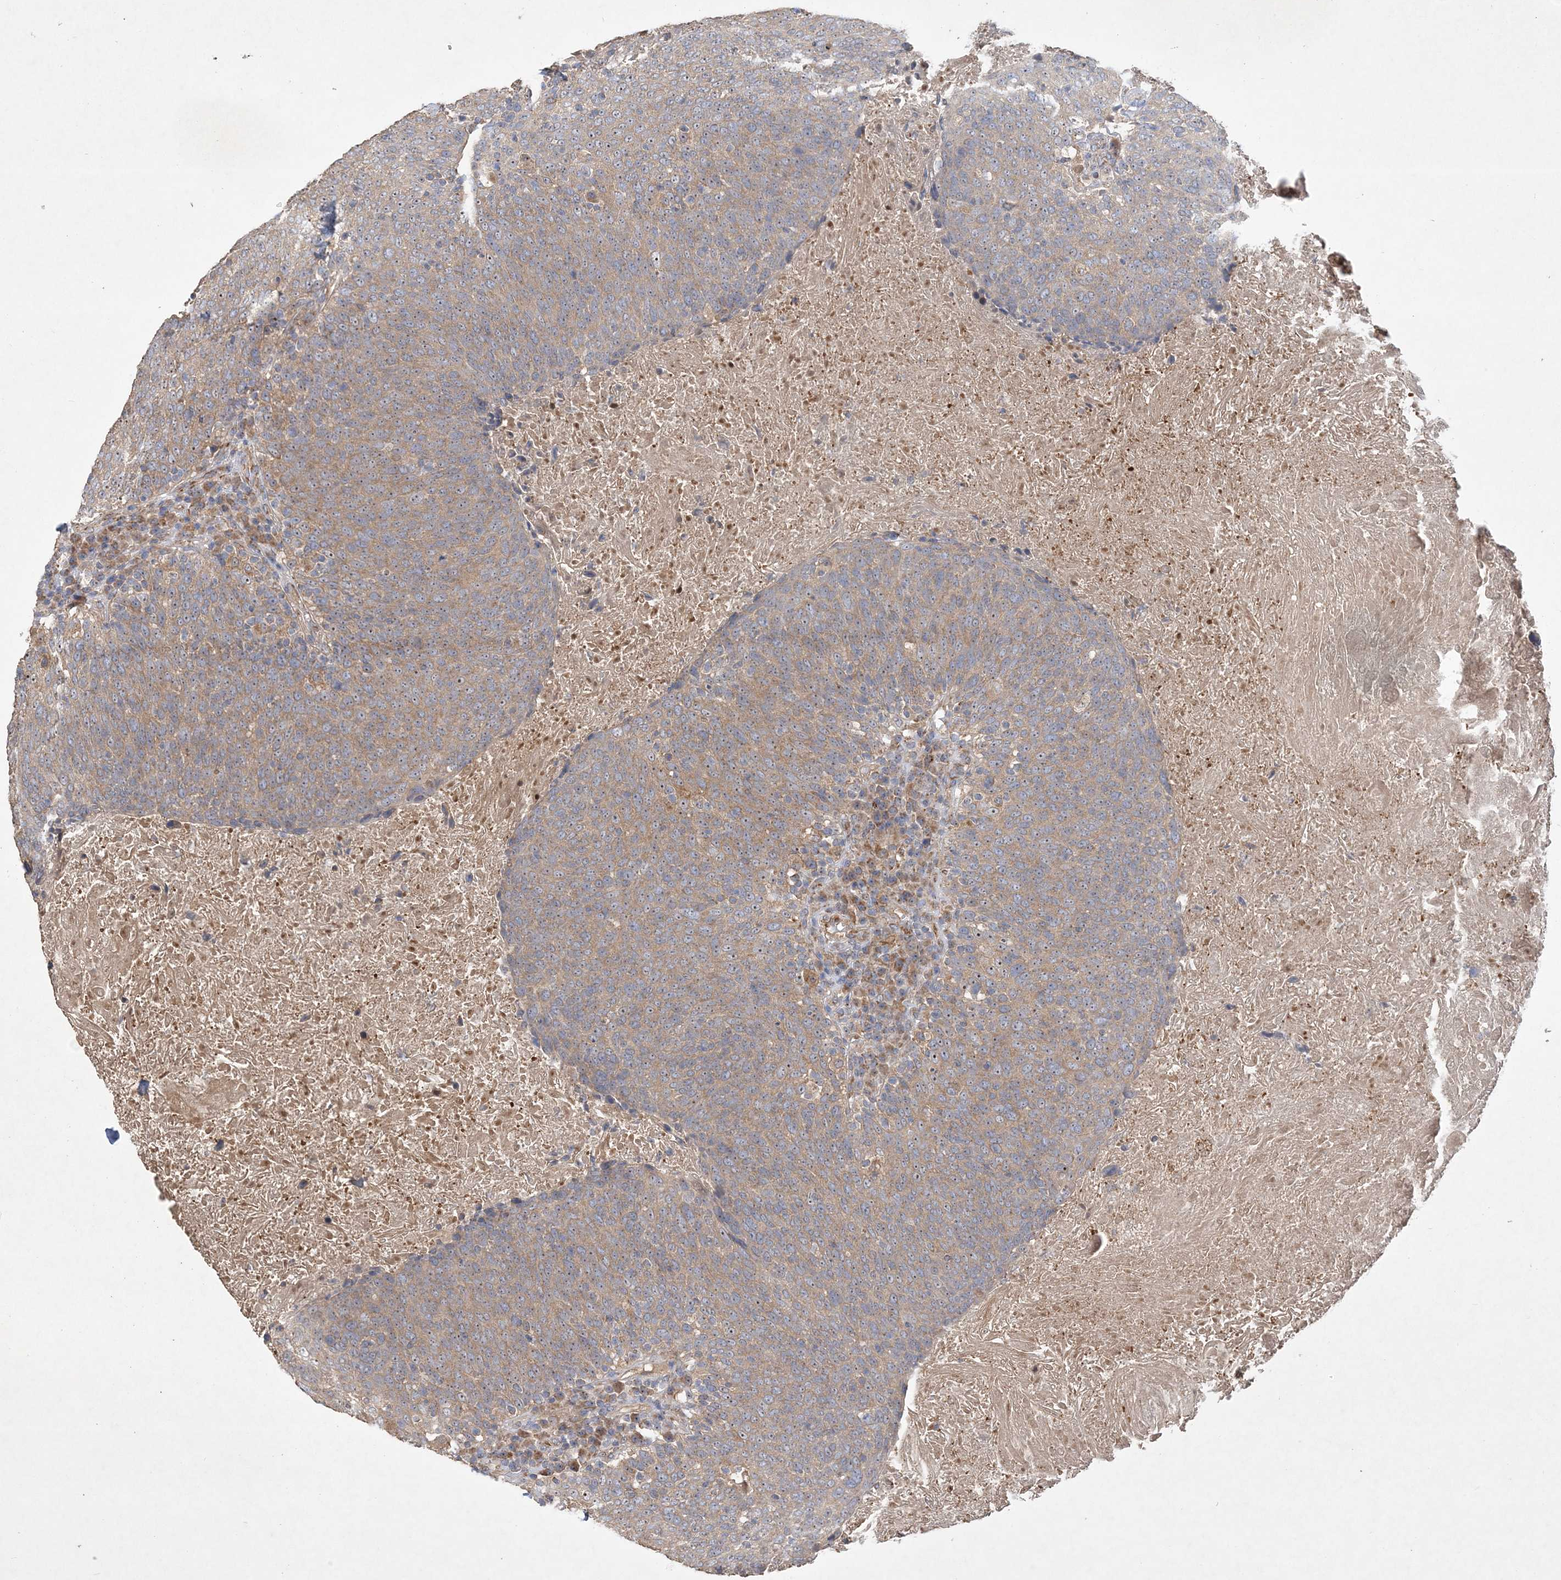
{"staining": {"intensity": "weak", "quantity": "25%-75%", "location": "cytoplasmic/membranous,nuclear"}, "tissue": "head and neck cancer", "cell_type": "Tumor cells", "image_type": "cancer", "snomed": [{"axis": "morphology", "description": "Squamous cell carcinoma, NOS"}, {"axis": "morphology", "description": "Squamous cell carcinoma, metastatic, NOS"}, {"axis": "topography", "description": "Lymph node"}, {"axis": "topography", "description": "Head-Neck"}], "caption": "Brown immunohistochemical staining in human head and neck cancer (squamous cell carcinoma) exhibits weak cytoplasmic/membranous and nuclear staining in about 25%-75% of tumor cells.", "gene": "FEZ2", "patient": {"sex": "male", "age": 62}}